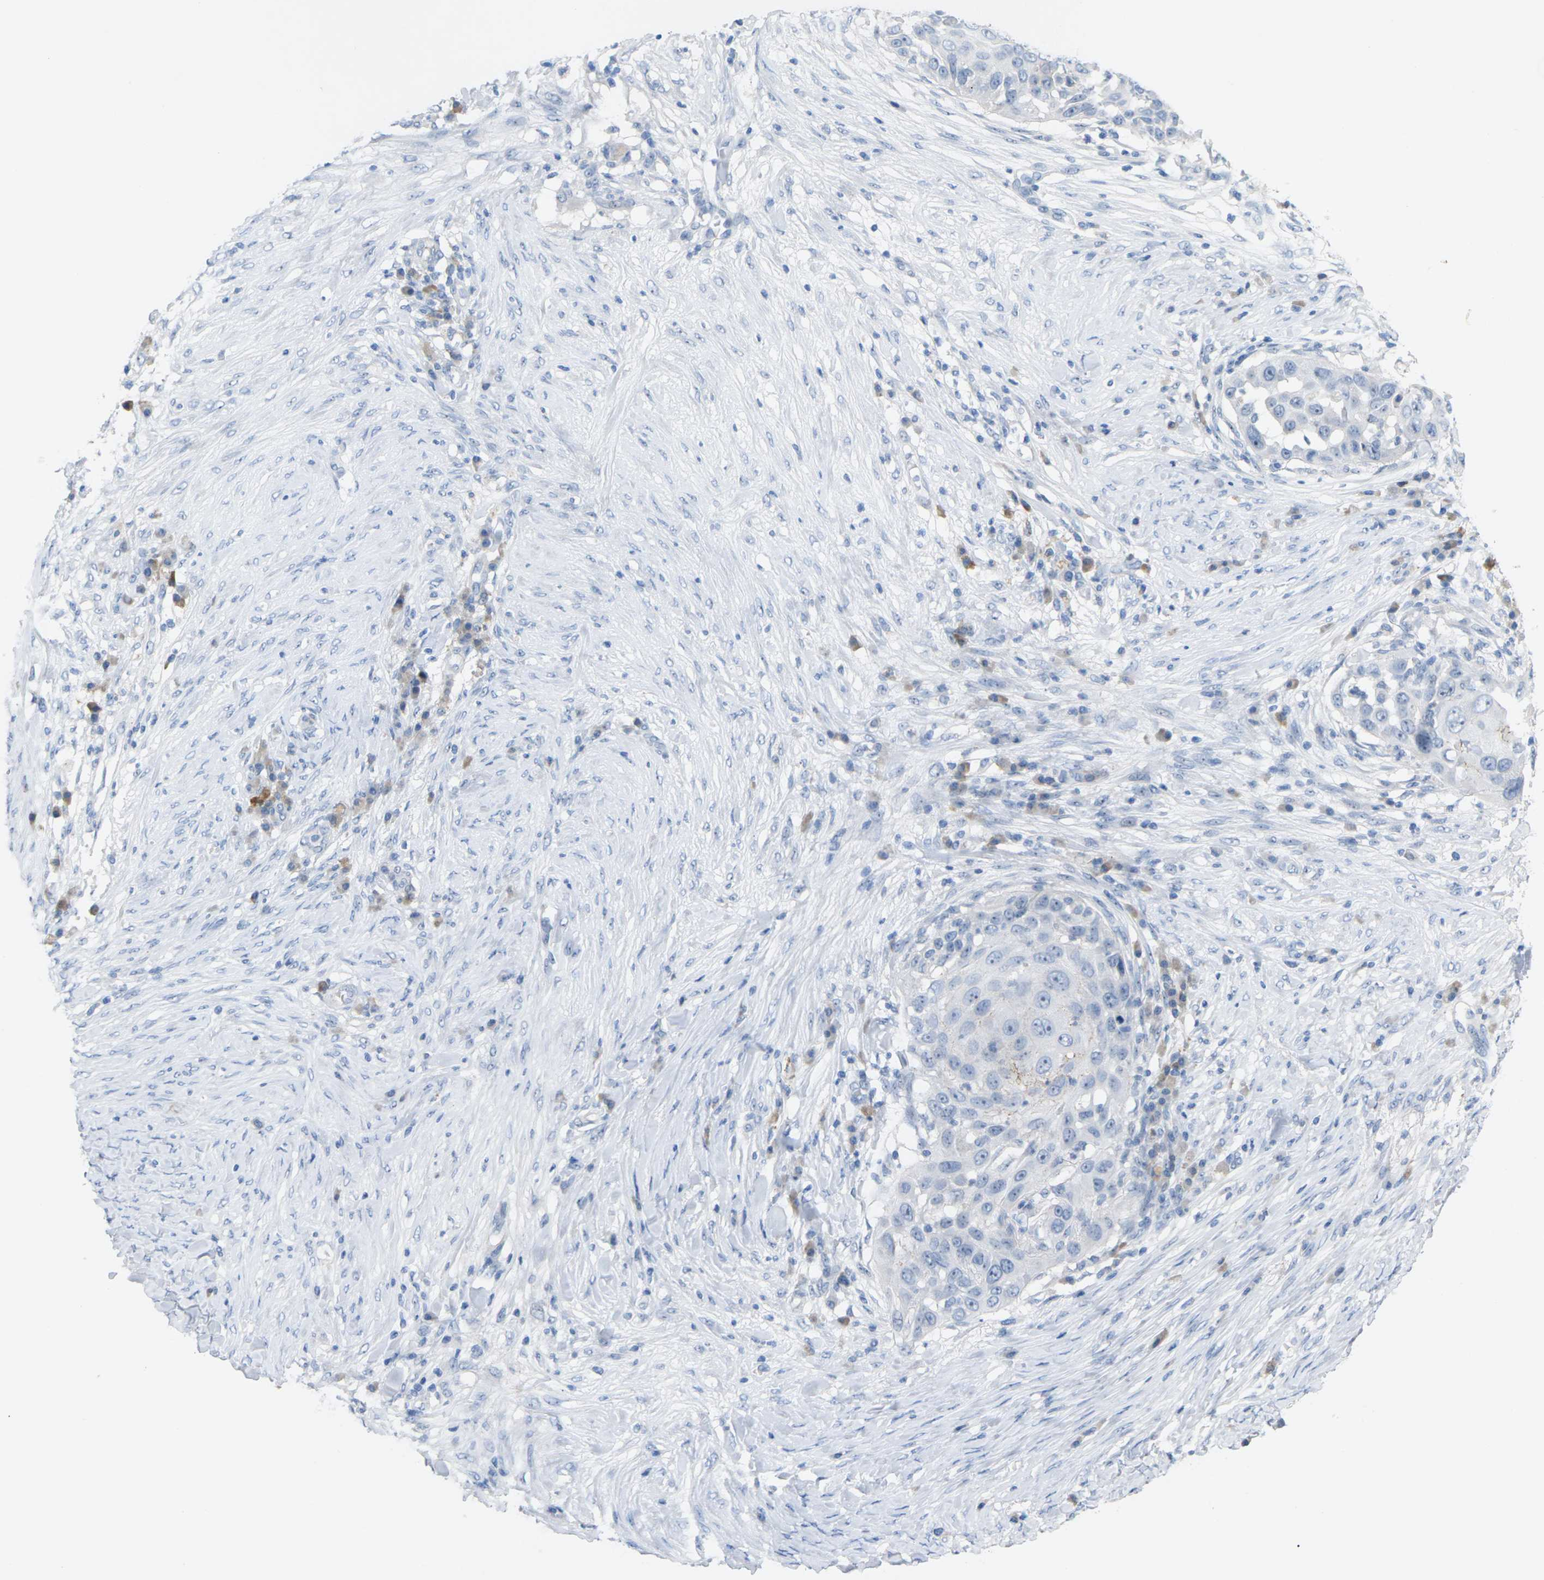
{"staining": {"intensity": "negative", "quantity": "none", "location": "none"}, "tissue": "skin cancer", "cell_type": "Tumor cells", "image_type": "cancer", "snomed": [{"axis": "morphology", "description": "Squamous cell carcinoma, NOS"}, {"axis": "topography", "description": "Skin"}], "caption": "Photomicrograph shows no protein staining in tumor cells of skin squamous cell carcinoma tissue.", "gene": "CLDN3", "patient": {"sex": "female", "age": 44}}